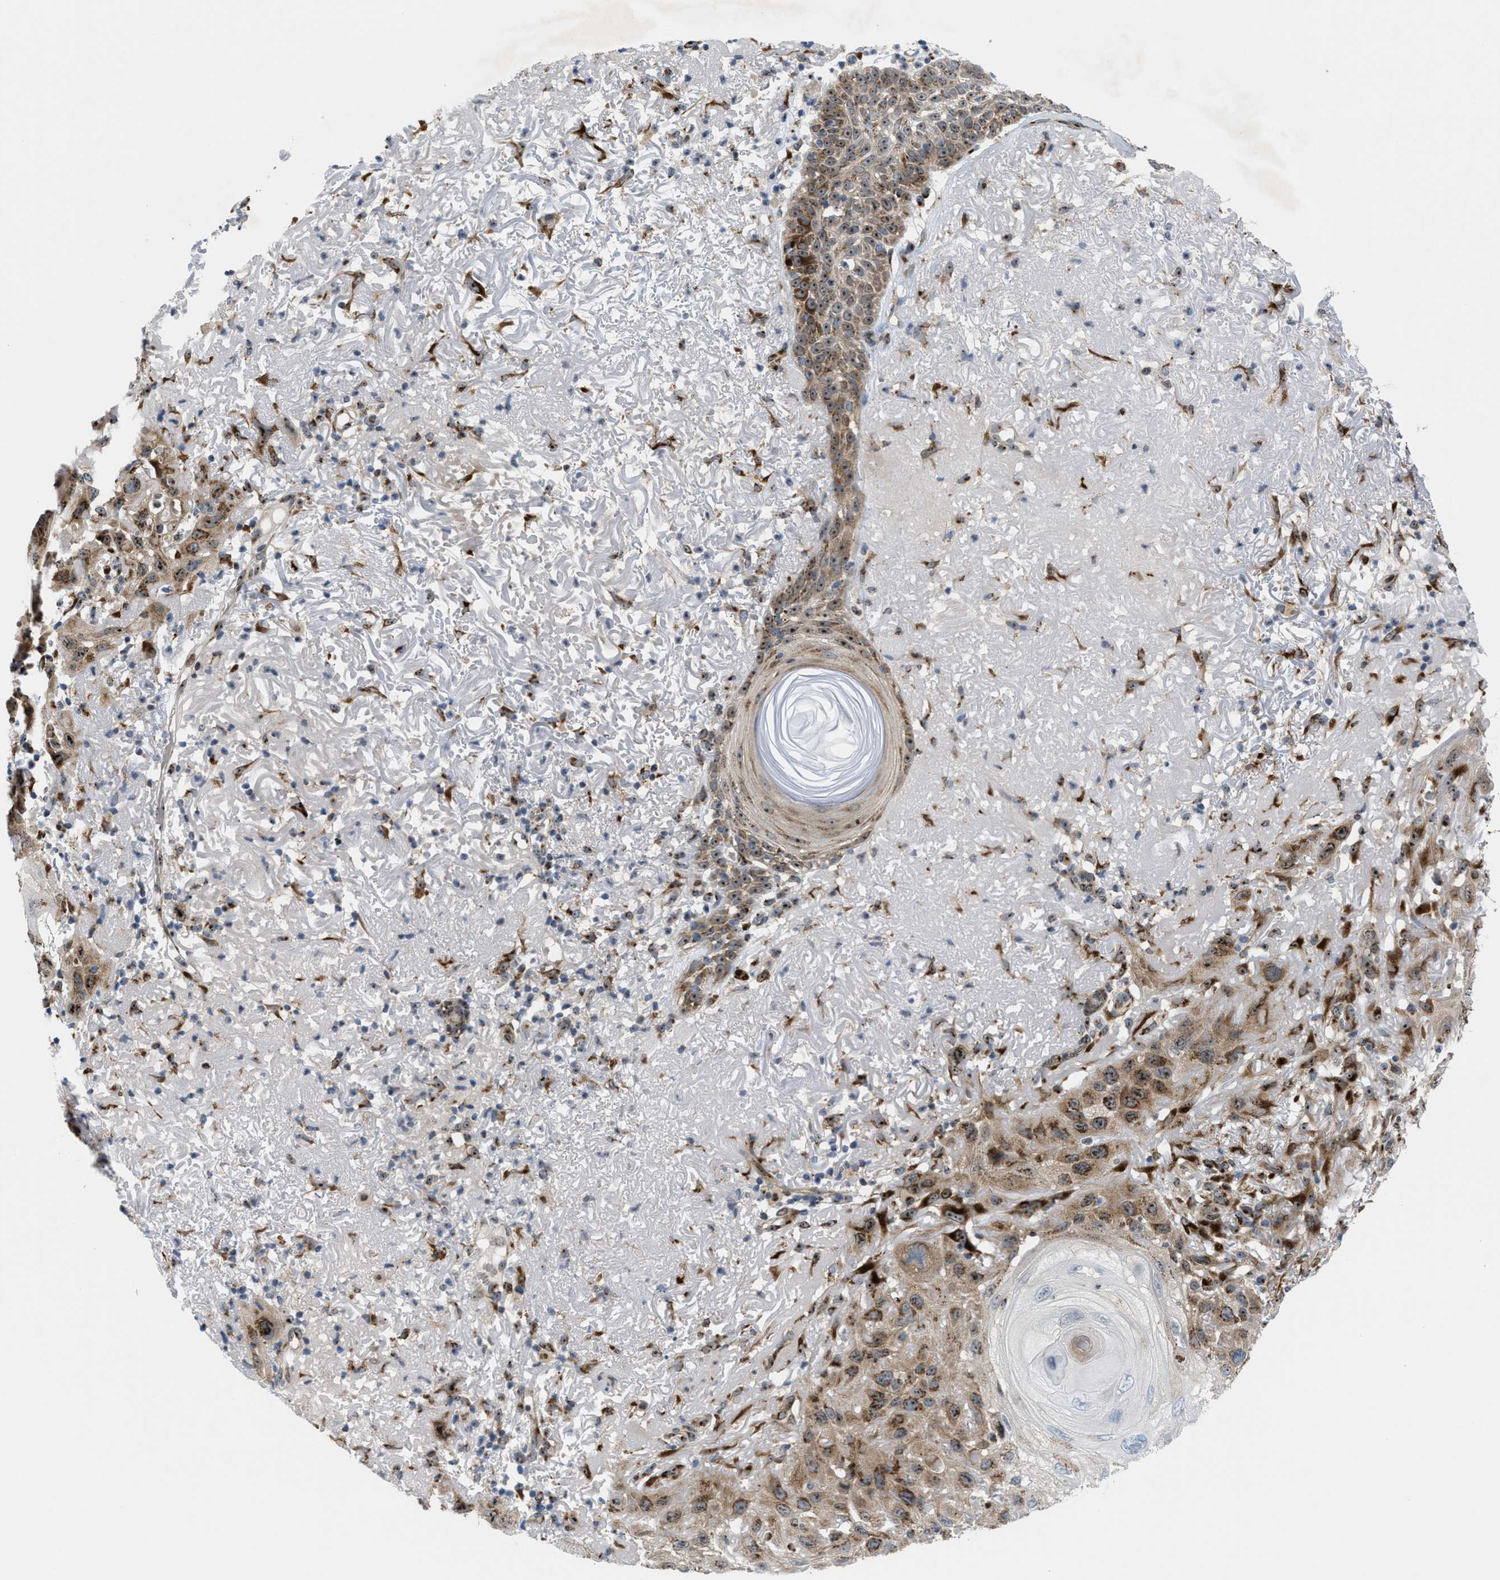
{"staining": {"intensity": "moderate", "quantity": ">75%", "location": "cytoplasmic/membranous,nuclear"}, "tissue": "skin cancer", "cell_type": "Tumor cells", "image_type": "cancer", "snomed": [{"axis": "morphology", "description": "Squamous cell carcinoma, NOS"}, {"axis": "topography", "description": "Skin"}], "caption": "This is a micrograph of IHC staining of skin squamous cell carcinoma, which shows moderate staining in the cytoplasmic/membranous and nuclear of tumor cells.", "gene": "SLC38A10", "patient": {"sex": "female", "age": 96}}